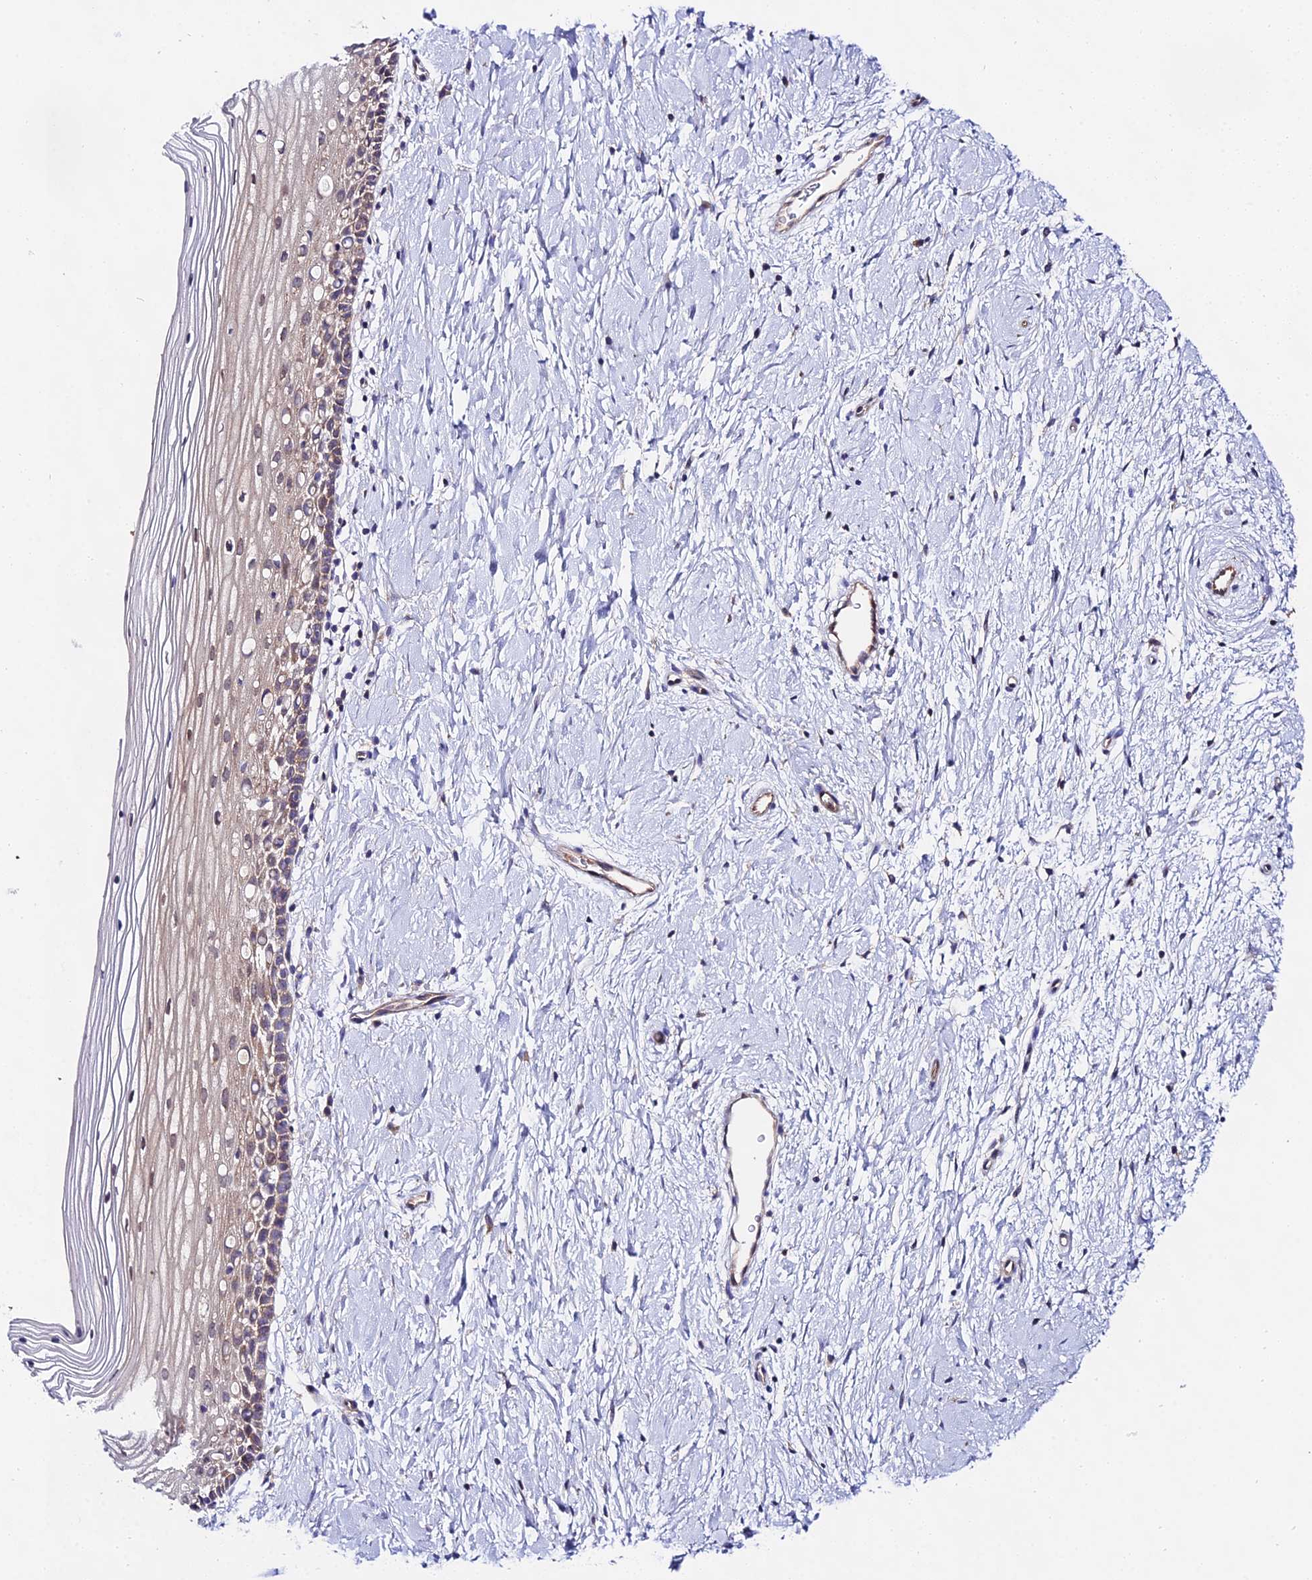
{"staining": {"intensity": "weak", "quantity": ">75%", "location": "cytoplasmic/membranous,nuclear"}, "tissue": "cervix", "cell_type": "Squamous epithelial cells", "image_type": "normal", "snomed": [{"axis": "morphology", "description": "Normal tissue, NOS"}, {"axis": "topography", "description": "Cervix"}], "caption": "Cervix stained with immunohistochemistry (IHC) reveals weak cytoplasmic/membranous,nuclear positivity in about >75% of squamous epithelial cells. (Stains: DAB (3,3'-diaminobenzidine) in brown, nuclei in blue, Microscopy: brightfield microscopy at high magnification).", "gene": "PPP2R2A", "patient": {"sex": "female", "age": 39}}